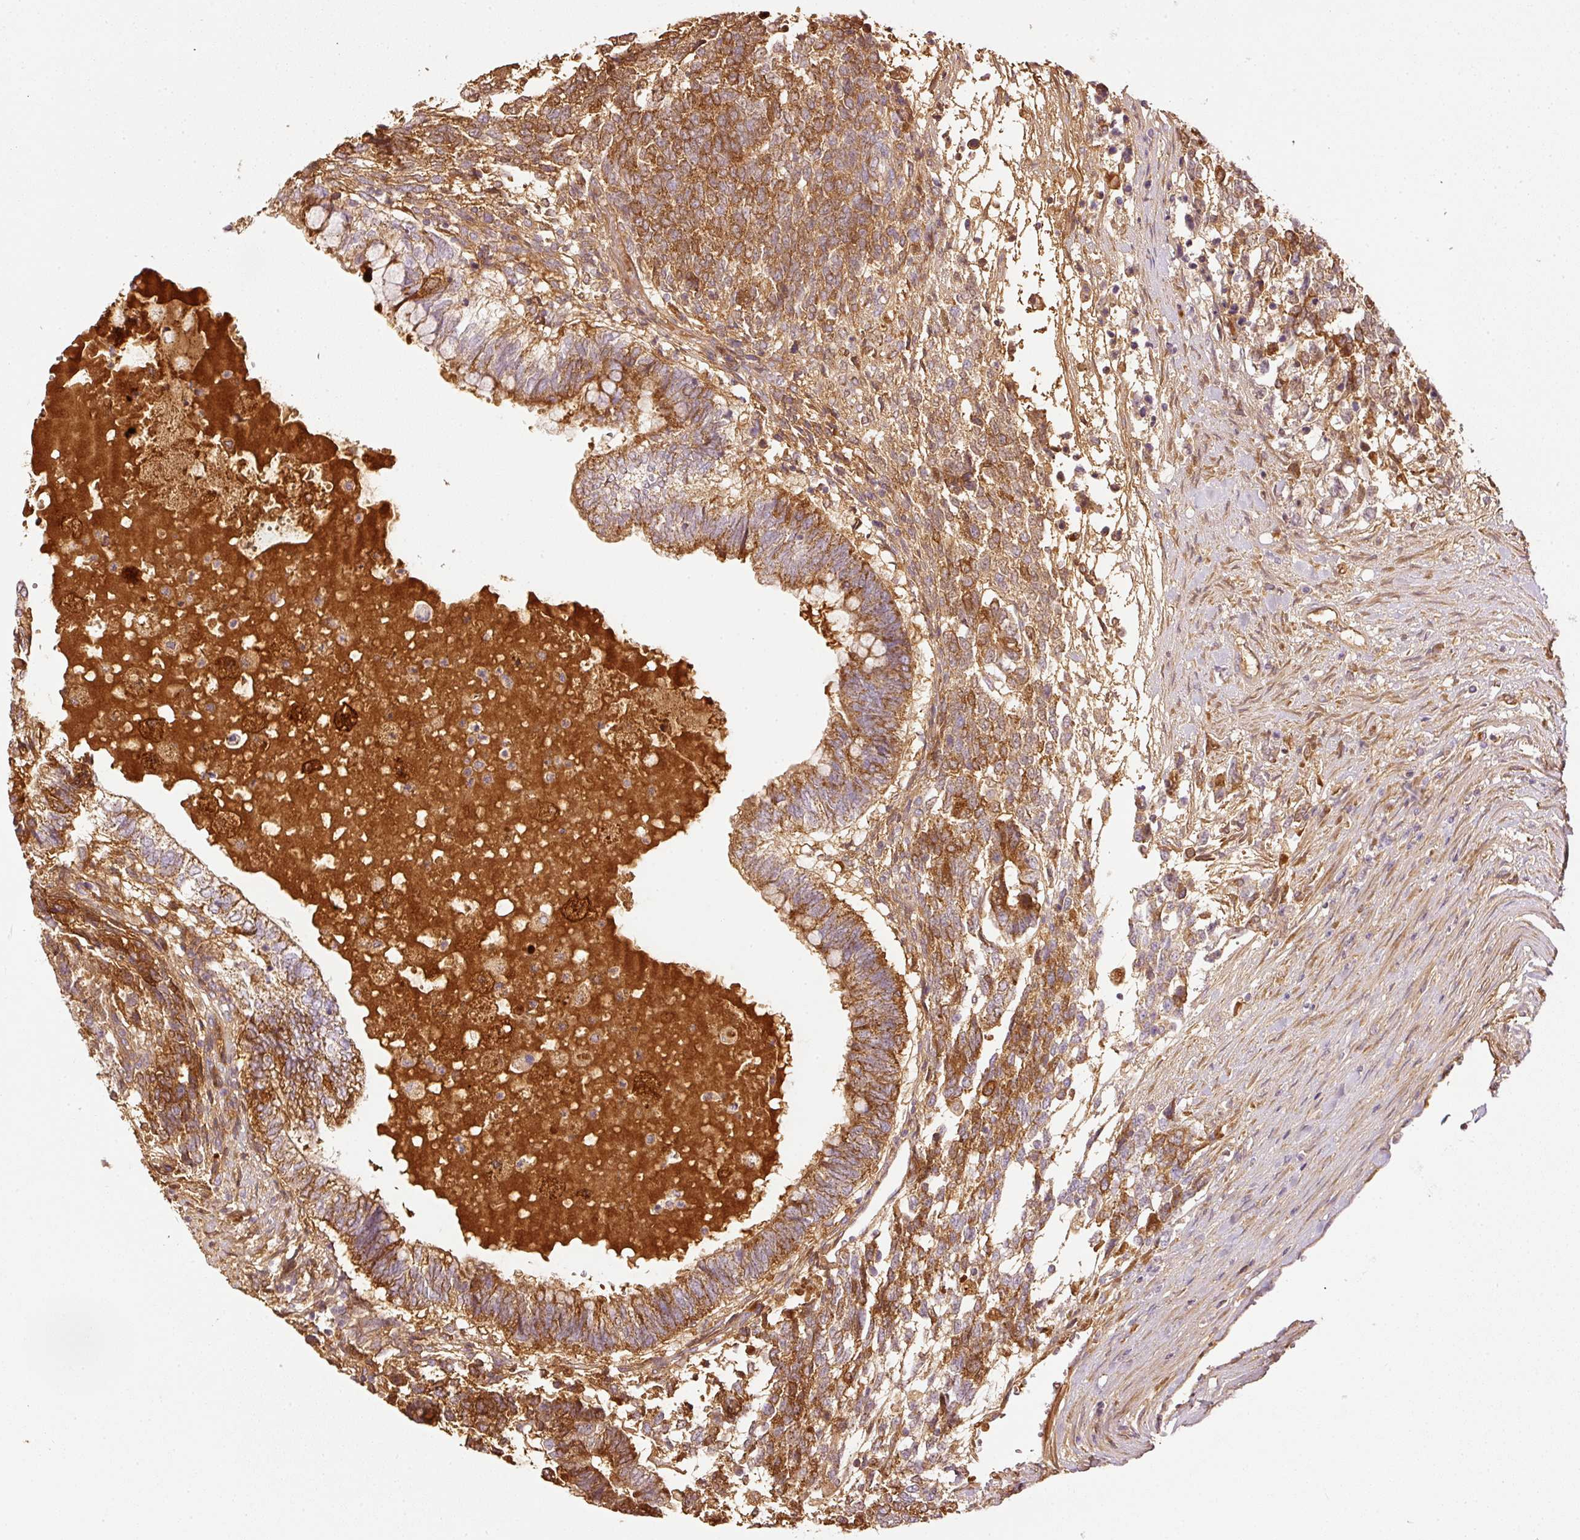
{"staining": {"intensity": "strong", "quantity": ">75%", "location": "cytoplasmic/membranous"}, "tissue": "testis cancer", "cell_type": "Tumor cells", "image_type": "cancer", "snomed": [{"axis": "morphology", "description": "Carcinoma, Embryonal, NOS"}, {"axis": "topography", "description": "Testis"}], "caption": "A high-resolution photomicrograph shows immunohistochemistry (IHC) staining of testis embryonal carcinoma, which displays strong cytoplasmic/membranous positivity in about >75% of tumor cells. (brown staining indicates protein expression, while blue staining denotes nuclei).", "gene": "SERPING1", "patient": {"sex": "male", "age": 23}}